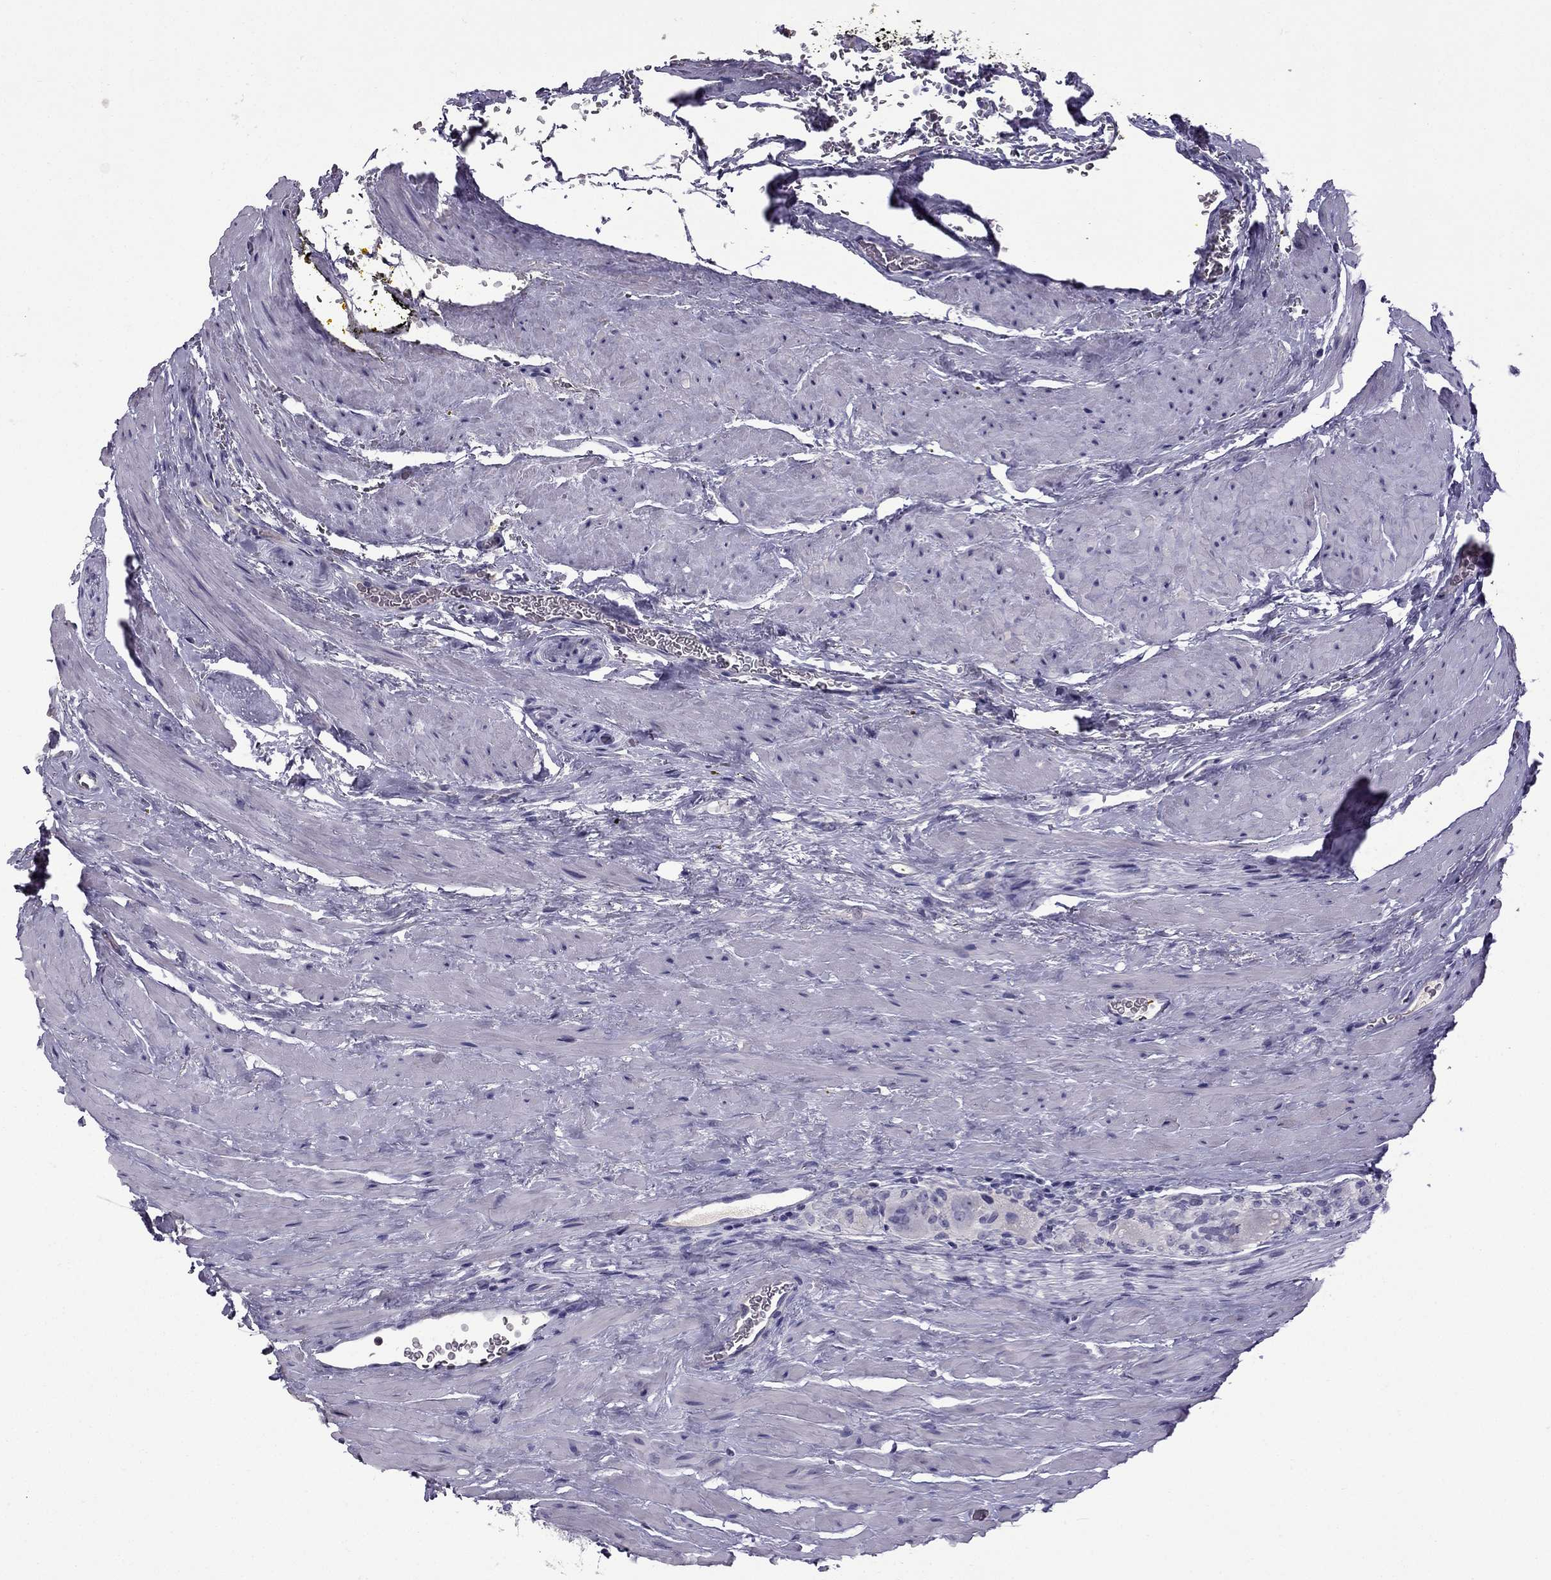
{"staining": {"intensity": "negative", "quantity": "none", "location": "none"}, "tissue": "prostate cancer", "cell_type": "Tumor cells", "image_type": "cancer", "snomed": [{"axis": "morphology", "description": "Adenocarcinoma, NOS"}, {"axis": "morphology", "description": "Adenocarcinoma, High grade"}, {"axis": "topography", "description": "Prostate"}], "caption": "Immunohistochemical staining of human prostate cancer (high-grade adenocarcinoma) demonstrates no significant staining in tumor cells.", "gene": "STOML3", "patient": {"sex": "male", "age": 62}}